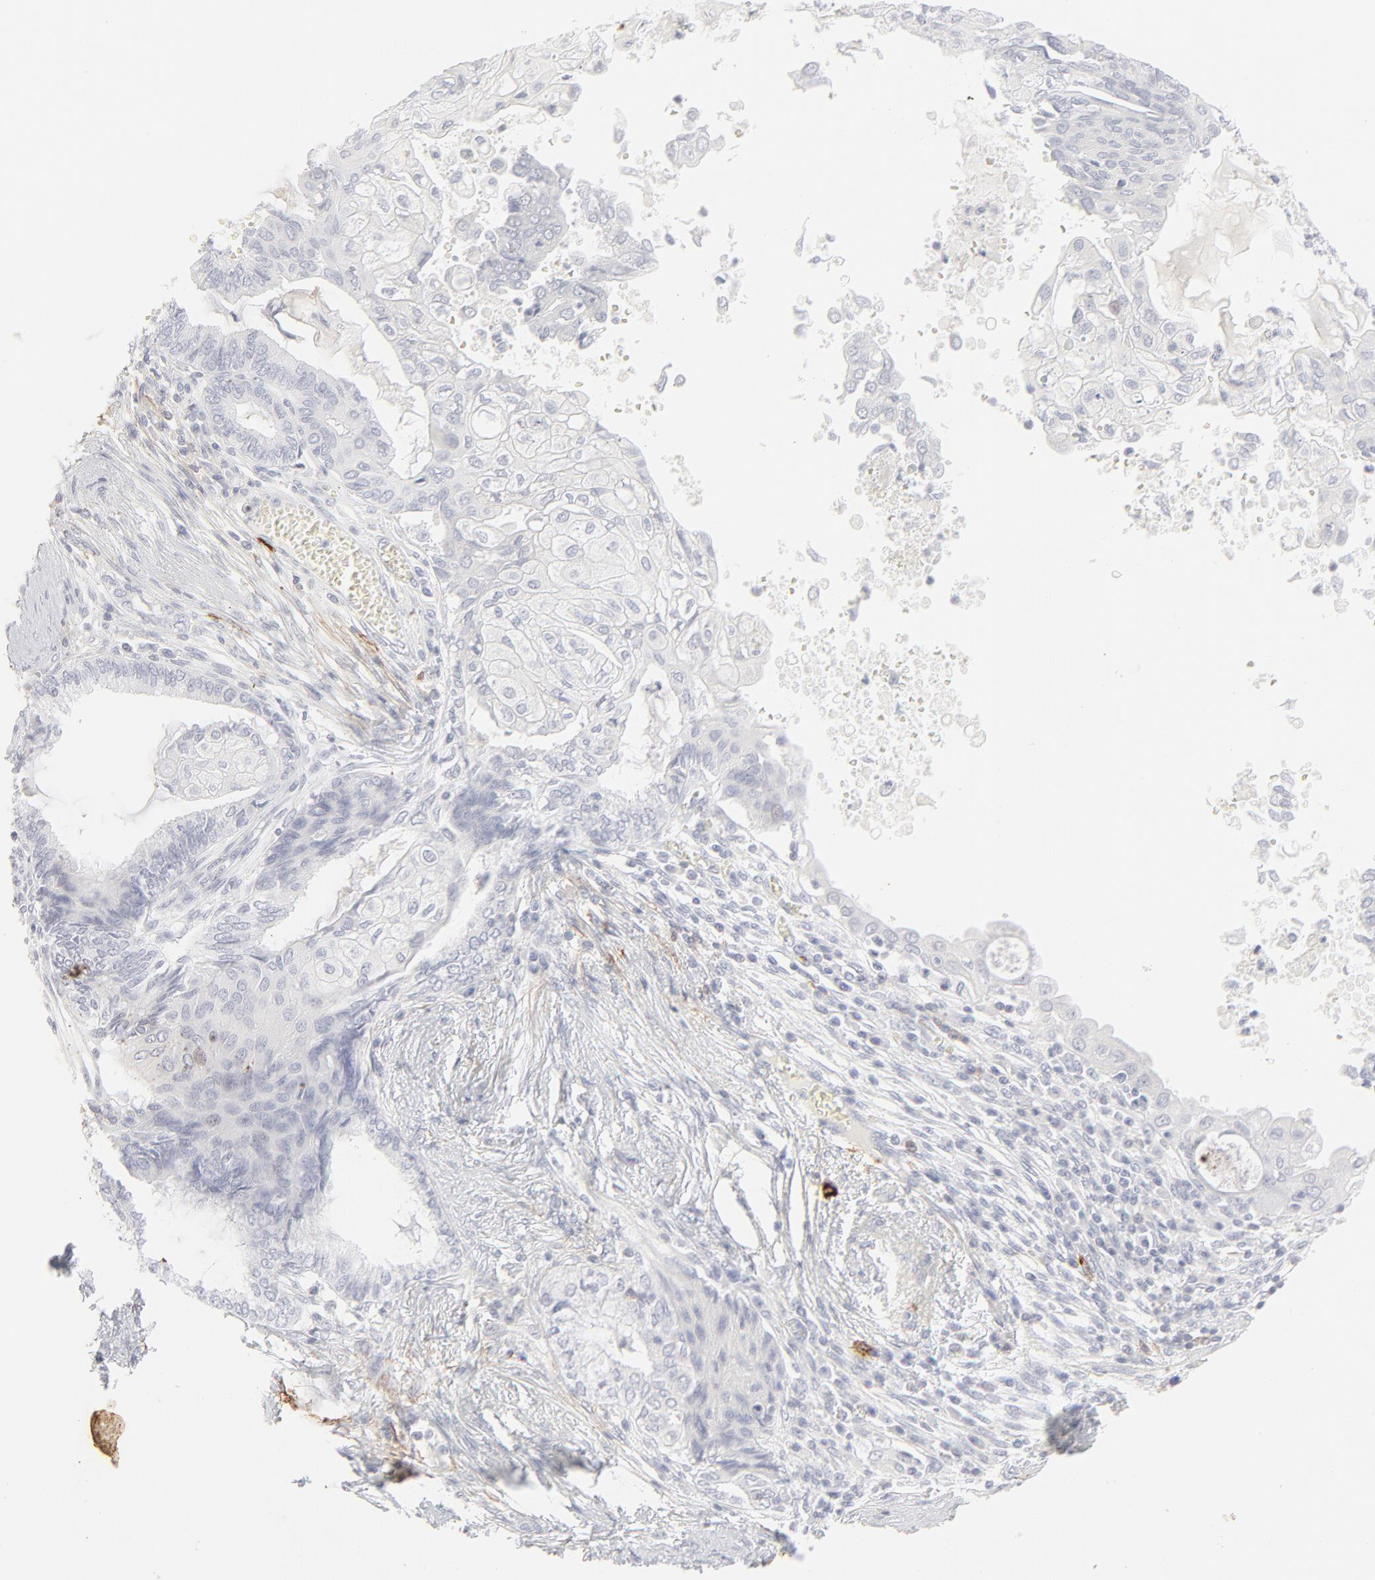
{"staining": {"intensity": "negative", "quantity": "none", "location": "none"}, "tissue": "endometrial cancer", "cell_type": "Tumor cells", "image_type": "cancer", "snomed": [{"axis": "morphology", "description": "Adenocarcinoma, NOS"}, {"axis": "topography", "description": "Endometrium"}], "caption": "IHC of adenocarcinoma (endometrial) displays no expression in tumor cells.", "gene": "CCR7", "patient": {"sex": "female", "age": 79}}